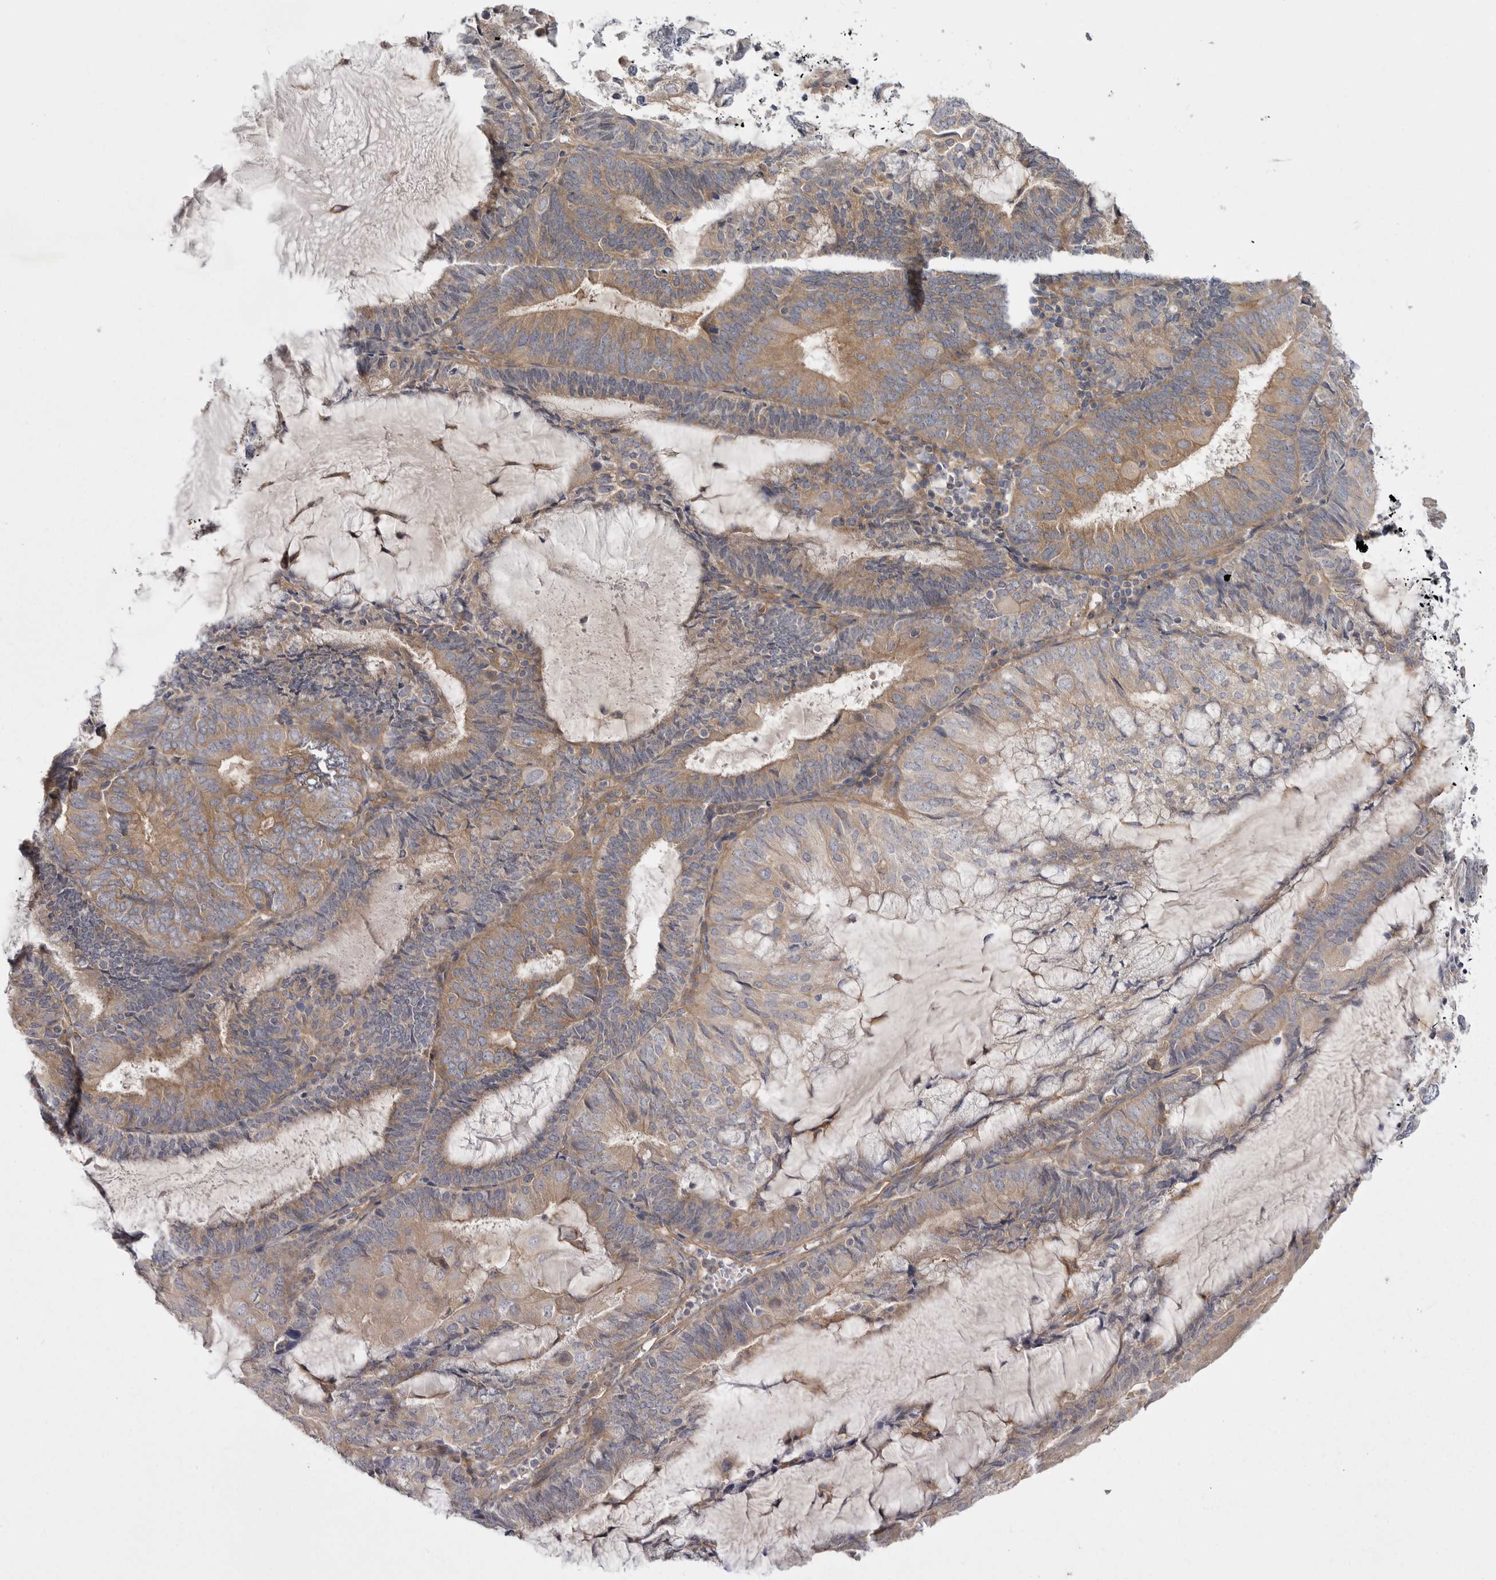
{"staining": {"intensity": "weak", "quantity": "25%-75%", "location": "cytoplasmic/membranous"}, "tissue": "endometrial cancer", "cell_type": "Tumor cells", "image_type": "cancer", "snomed": [{"axis": "morphology", "description": "Adenocarcinoma, NOS"}, {"axis": "topography", "description": "Endometrium"}], "caption": "Immunohistochemical staining of endometrial adenocarcinoma exhibits low levels of weak cytoplasmic/membranous protein expression in about 25%-75% of tumor cells. (brown staining indicates protein expression, while blue staining denotes nuclei).", "gene": "OSBPL9", "patient": {"sex": "female", "age": 81}}